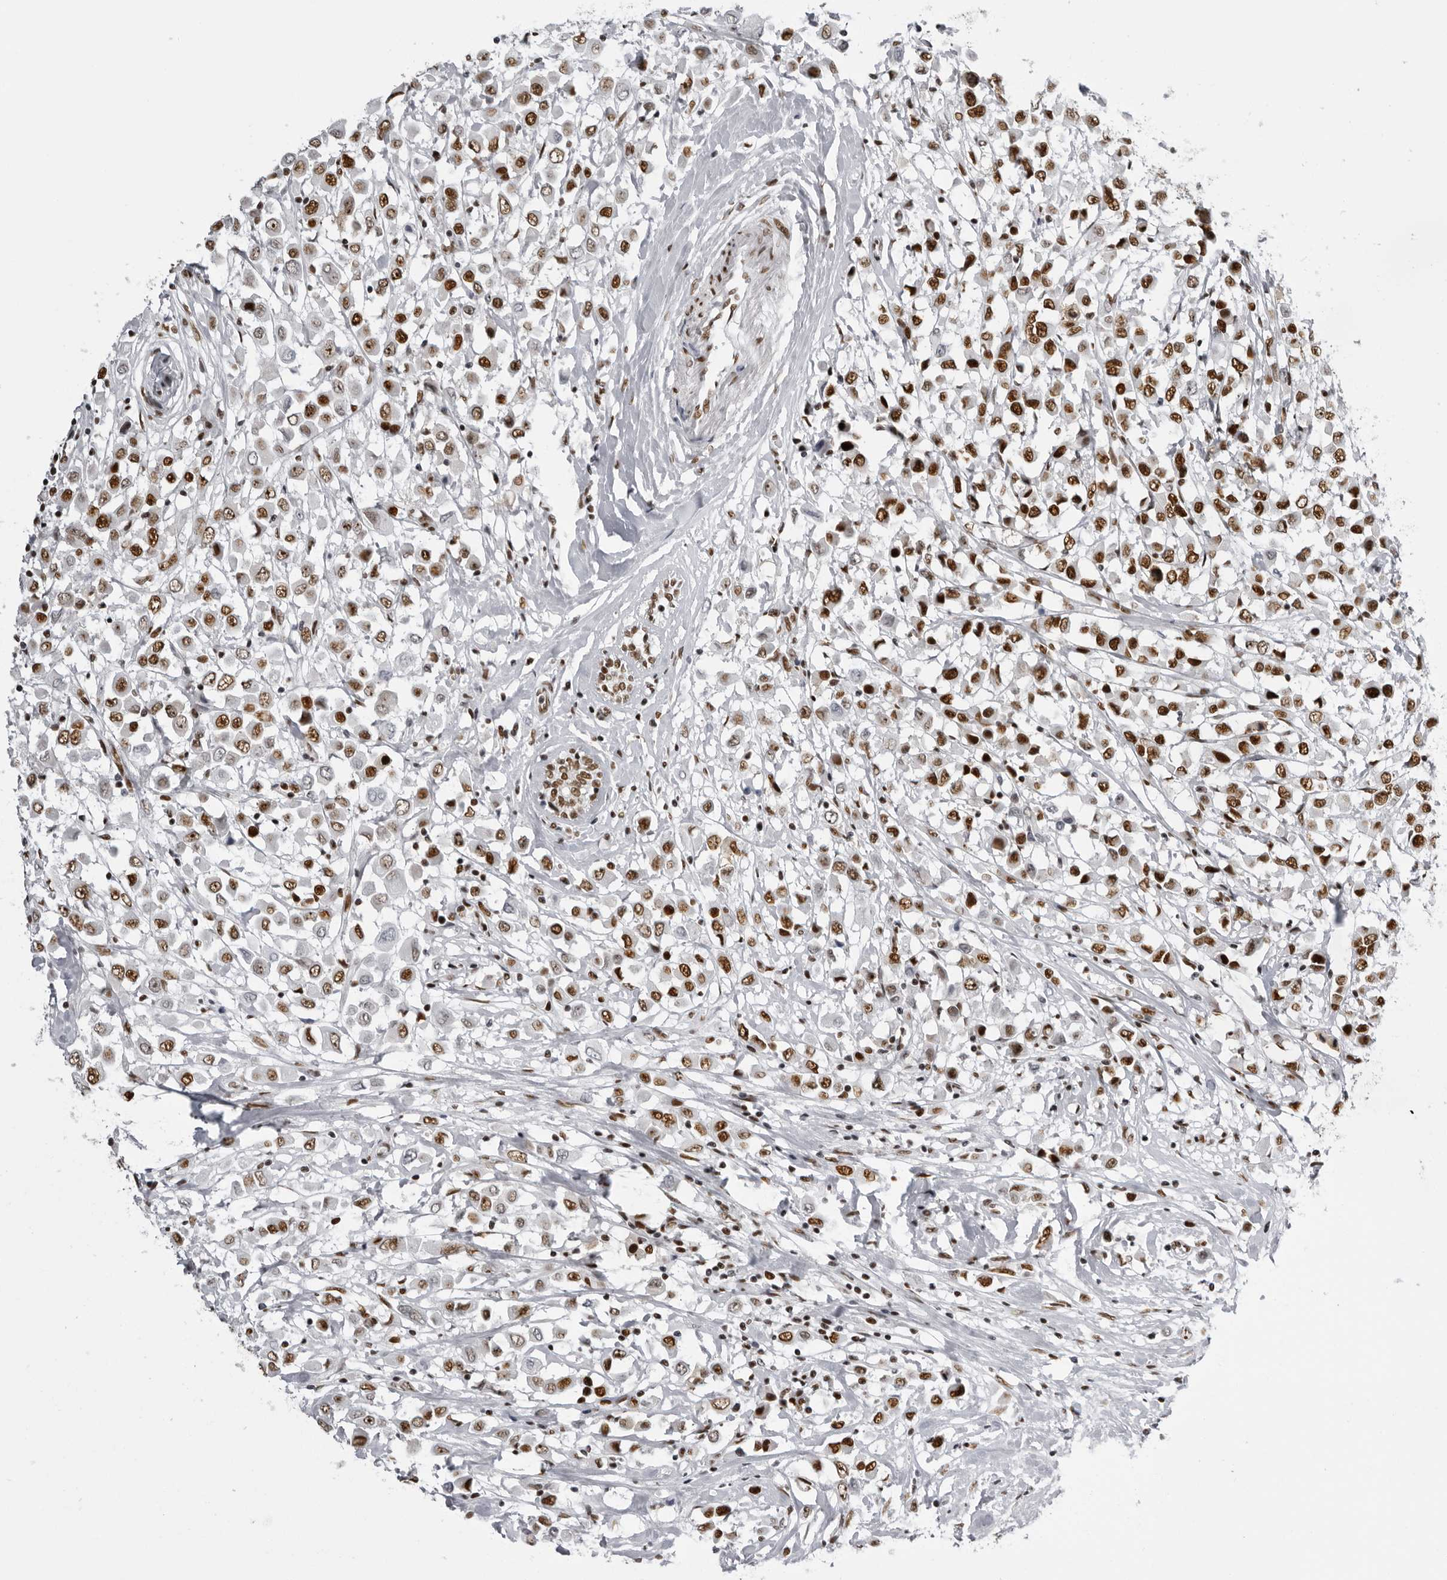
{"staining": {"intensity": "strong", "quantity": ">75%", "location": "nuclear"}, "tissue": "breast cancer", "cell_type": "Tumor cells", "image_type": "cancer", "snomed": [{"axis": "morphology", "description": "Duct carcinoma"}, {"axis": "topography", "description": "Breast"}], "caption": "Strong nuclear expression is appreciated in approximately >75% of tumor cells in intraductal carcinoma (breast). The staining was performed using DAB (3,3'-diaminobenzidine) to visualize the protein expression in brown, while the nuclei were stained in blue with hematoxylin (Magnification: 20x).", "gene": "DHX9", "patient": {"sex": "female", "age": 61}}